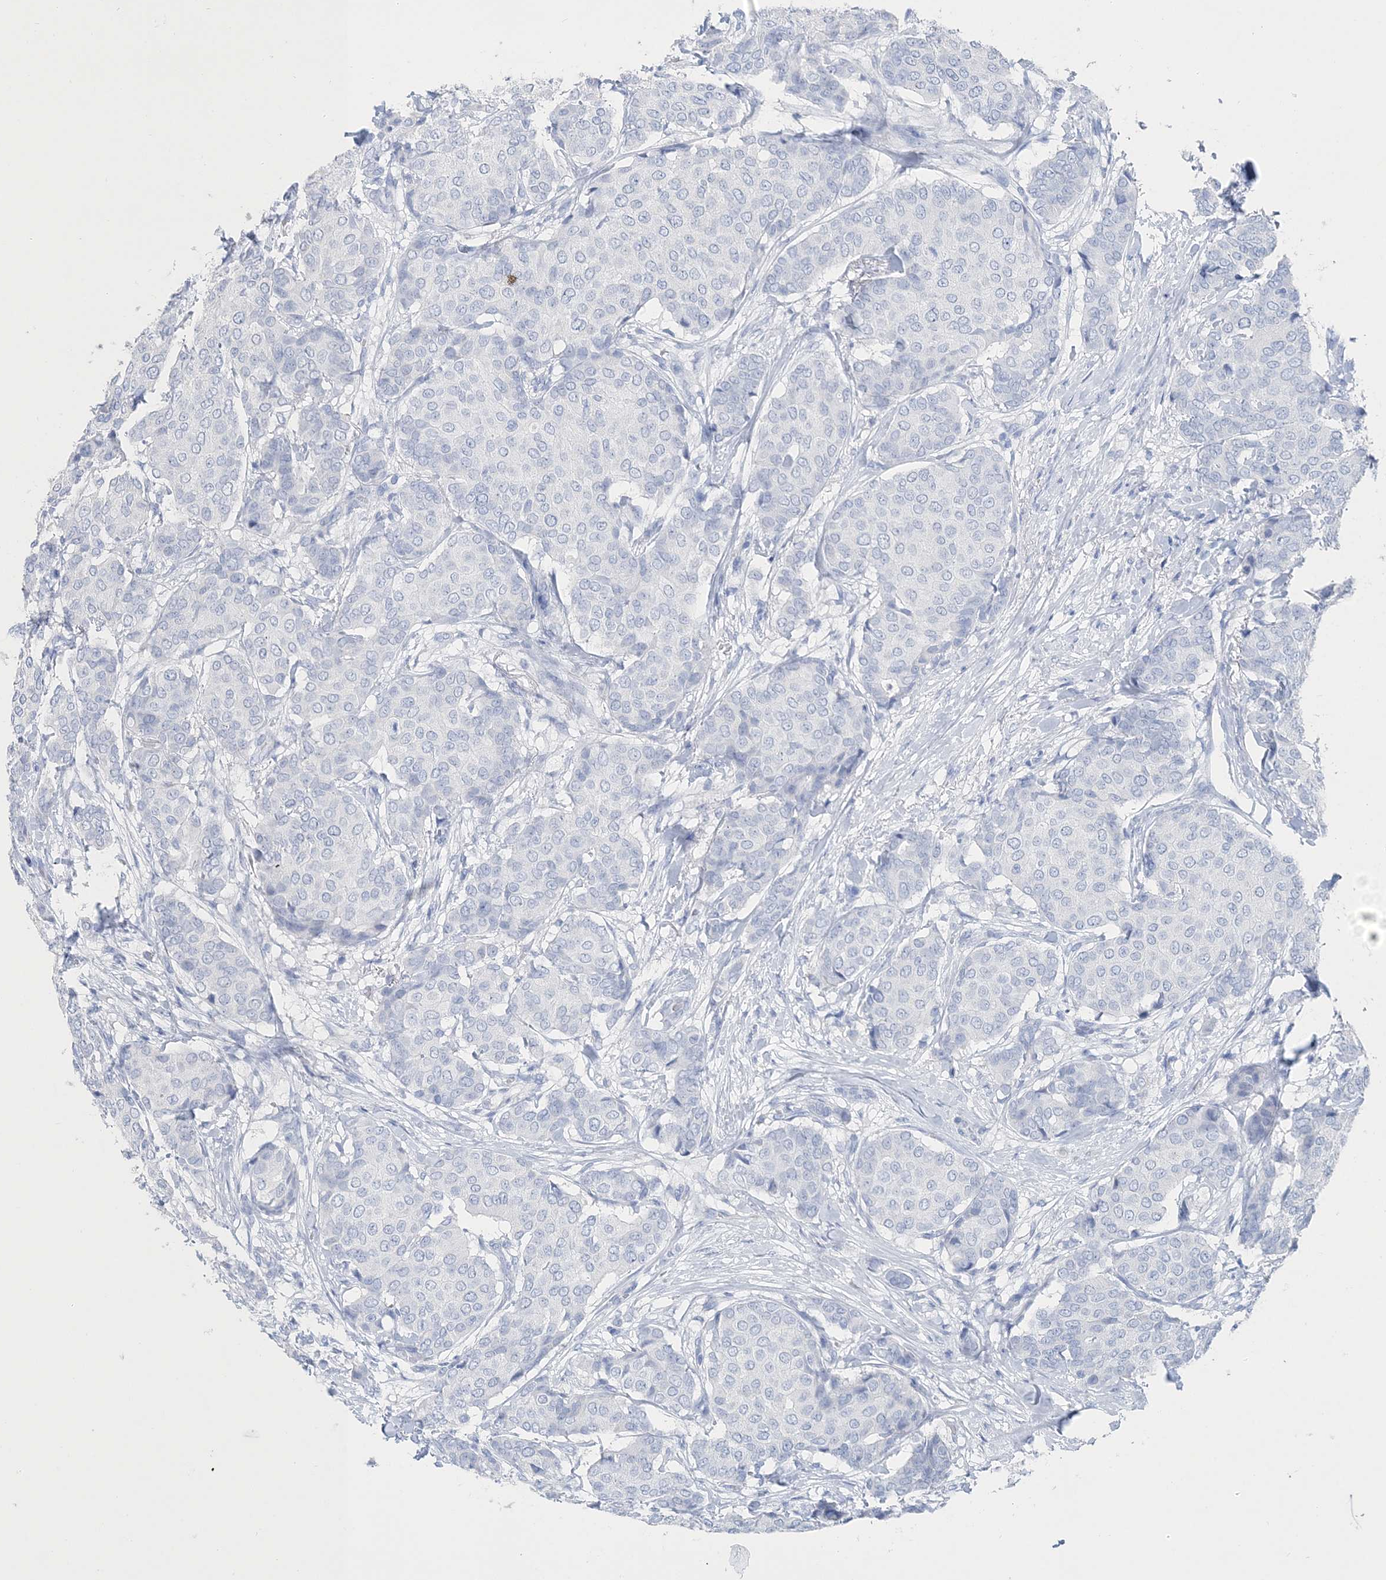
{"staining": {"intensity": "negative", "quantity": "none", "location": "none"}, "tissue": "breast cancer", "cell_type": "Tumor cells", "image_type": "cancer", "snomed": [{"axis": "morphology", "description": "Duct carcinoma"}, {"axis": "topography", "description": "Breast"}], "caption": "There is no significant expression in tumor cells of invasive ductal carcinoma (breast).", "gene": "TSPYL6", "patient": {"sex": "female", "age": 75}}